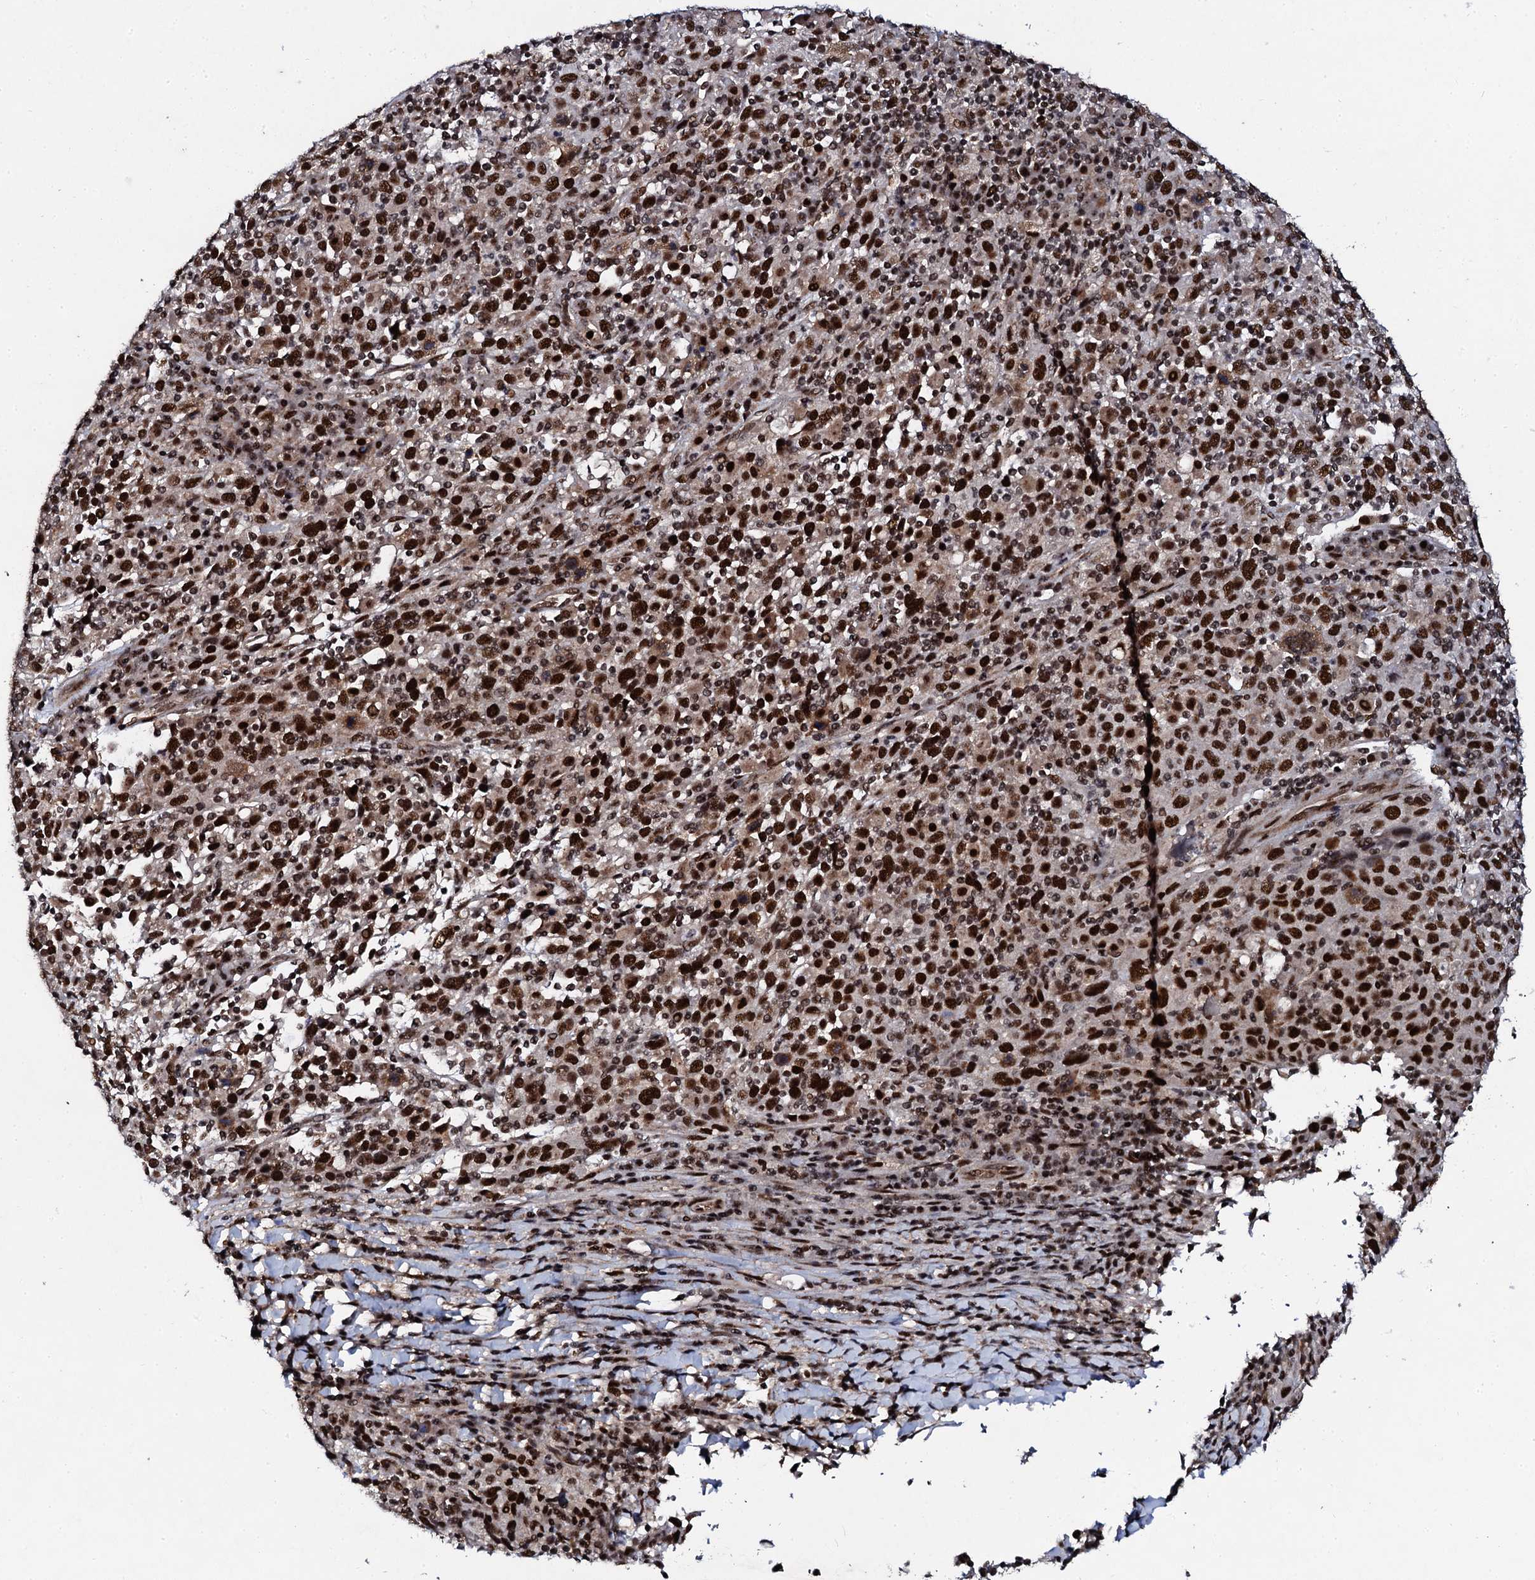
{"staining": {"intensity": "strong", "quantity": ">75%", "location": "nuclear"}, "tissue": "cervical cancer", "cell_type": "Tumor cells", "image_type": "cancer", "snomed": [{"axis": "morphology", "description": "Squamous cell carcinoma, NOS"}, {"axis": "topography", "description": "Cervix"}], "caption": "About >75% of tumor cells in human cervical cancer demonstrate strong nuclear protein positivity as visualized by brown immunohistochemical staining.", "gene": "CSTF3", "patient": {"sex": "female", "age": 46}}